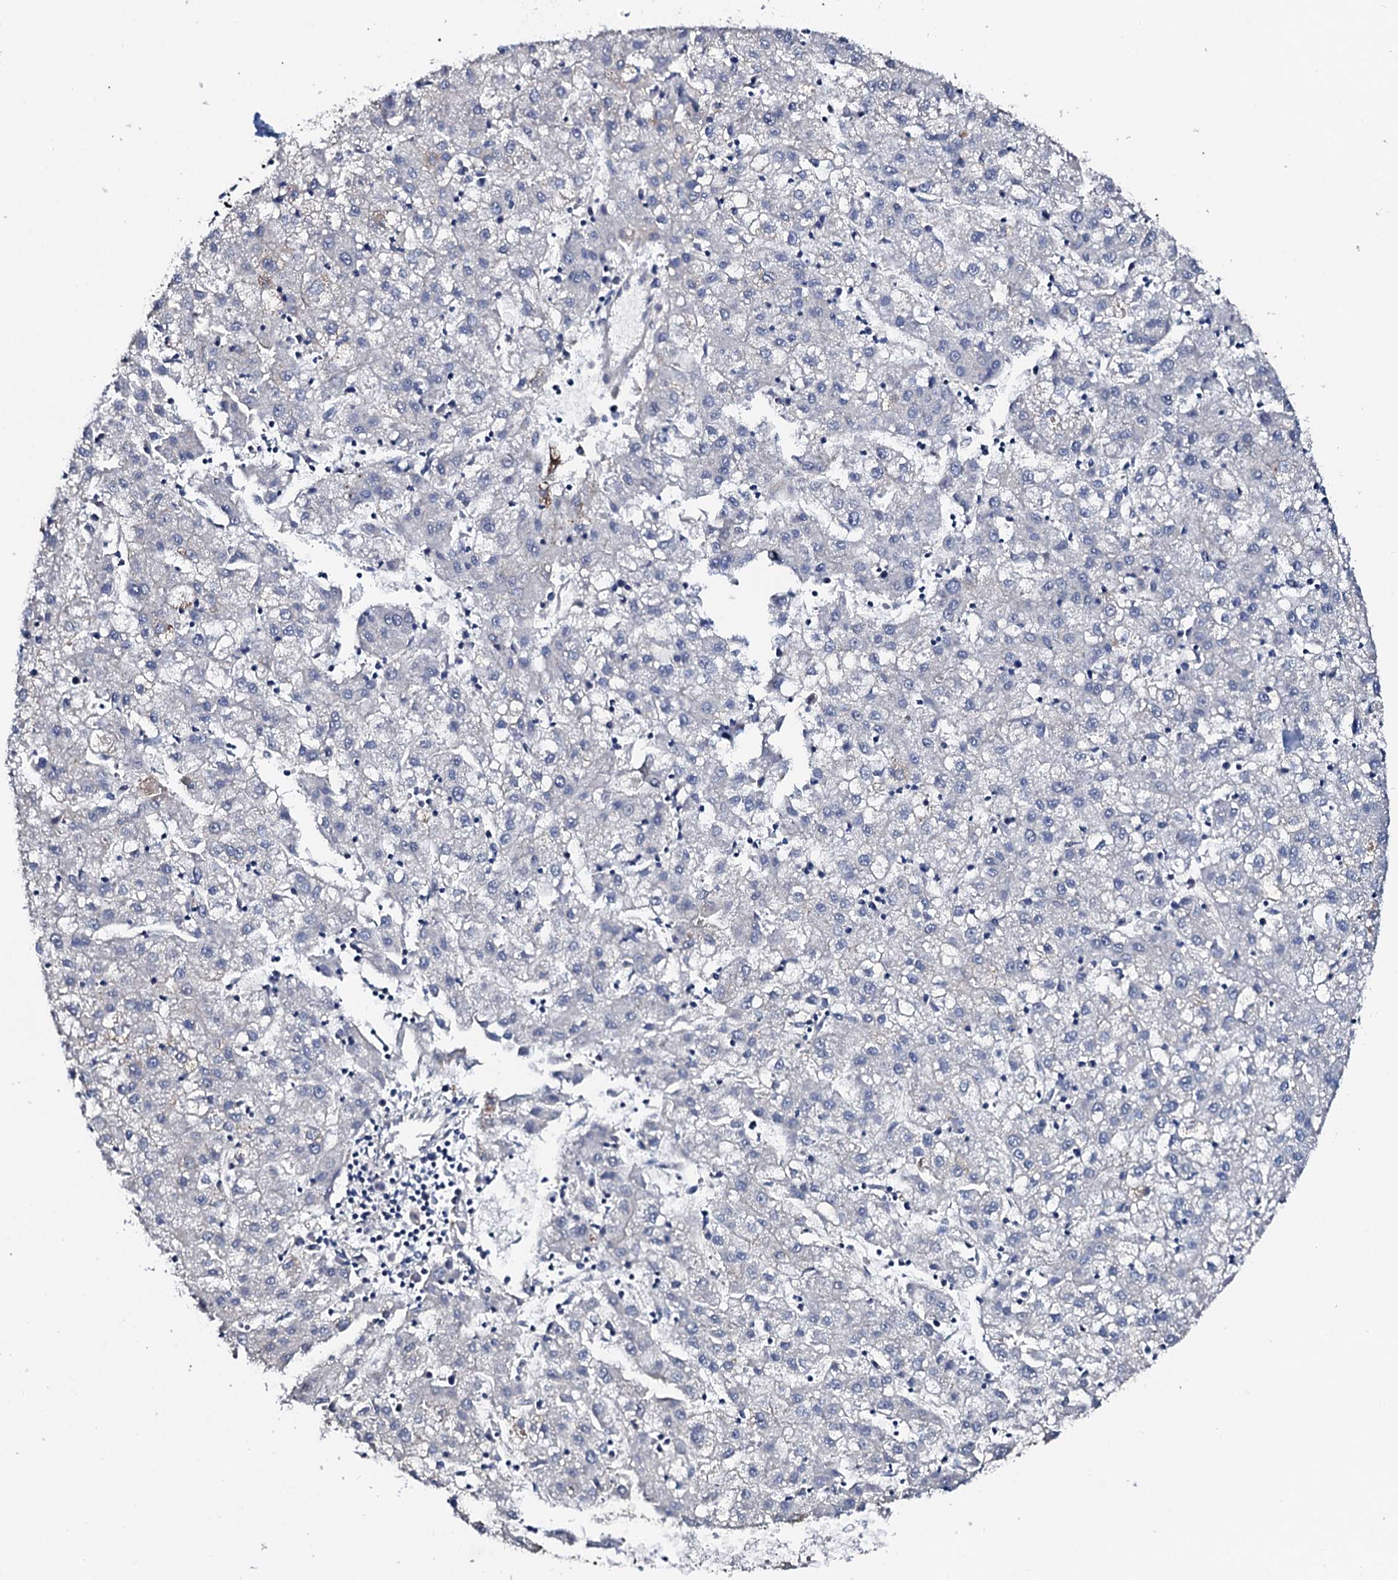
{"staining": {"intensity": "negative", "quantity": "none", "location": "none"}, "tissue": "liver cancer", "cell_type": "Tumor cells", "image_type": "cancer", "snomed": [{"axis": "morphology", "description": "Carcinoma, Hepatocellular, NOS"}, {"axis": "topography", "description": "Liver"}], "caption": "A high-resolution histopathology image shows IHC staining of liver hepatocellular carcinoma, which demonstrates no significant expression in tumor cells.", "gene": "KLHL32", "patient": {"sex": "male", "age": 72}}